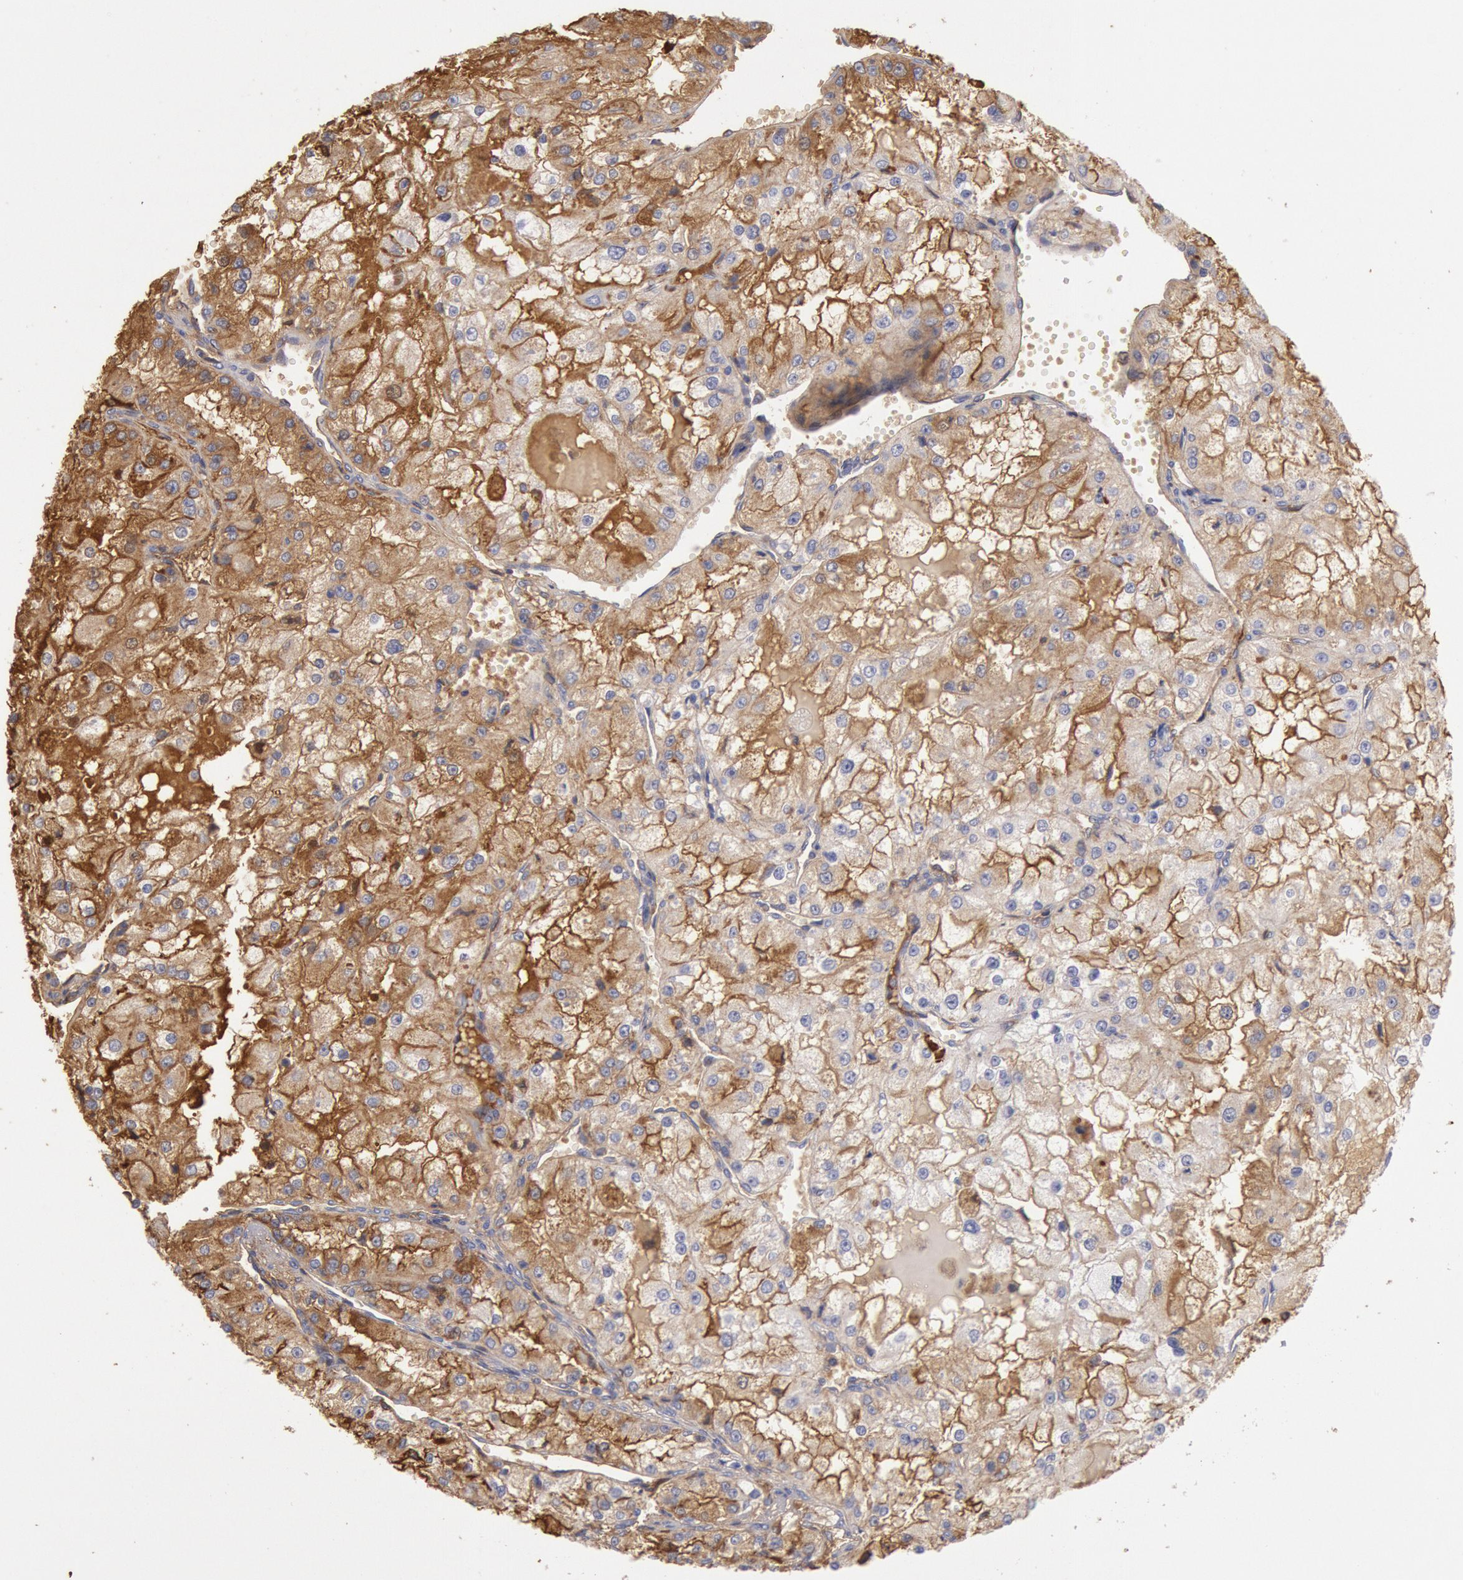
{"staining": {"intensity": "negative", "quantity": "none", "location": "none"}, "tissue": "renal cancer", "cell_type": "Tumor cells", "image_type": "cancer", "snomed": [{"axis": "morphology", "description": "Adenocarcinoma, NOS"}, {"axis": "topography", "description": "Kidney"}], "caption": "Tumor cells show no significant expression in renal cancer. The staining was performed using DAB (3,3'-diaminobenzidine) to visualize the protein expression in brown, while the nuclei were stained in blue with hematoxylin (Magnification: 20x).", "gene": "IGHA1", "patient": {"sex": "female", "age": 74}}